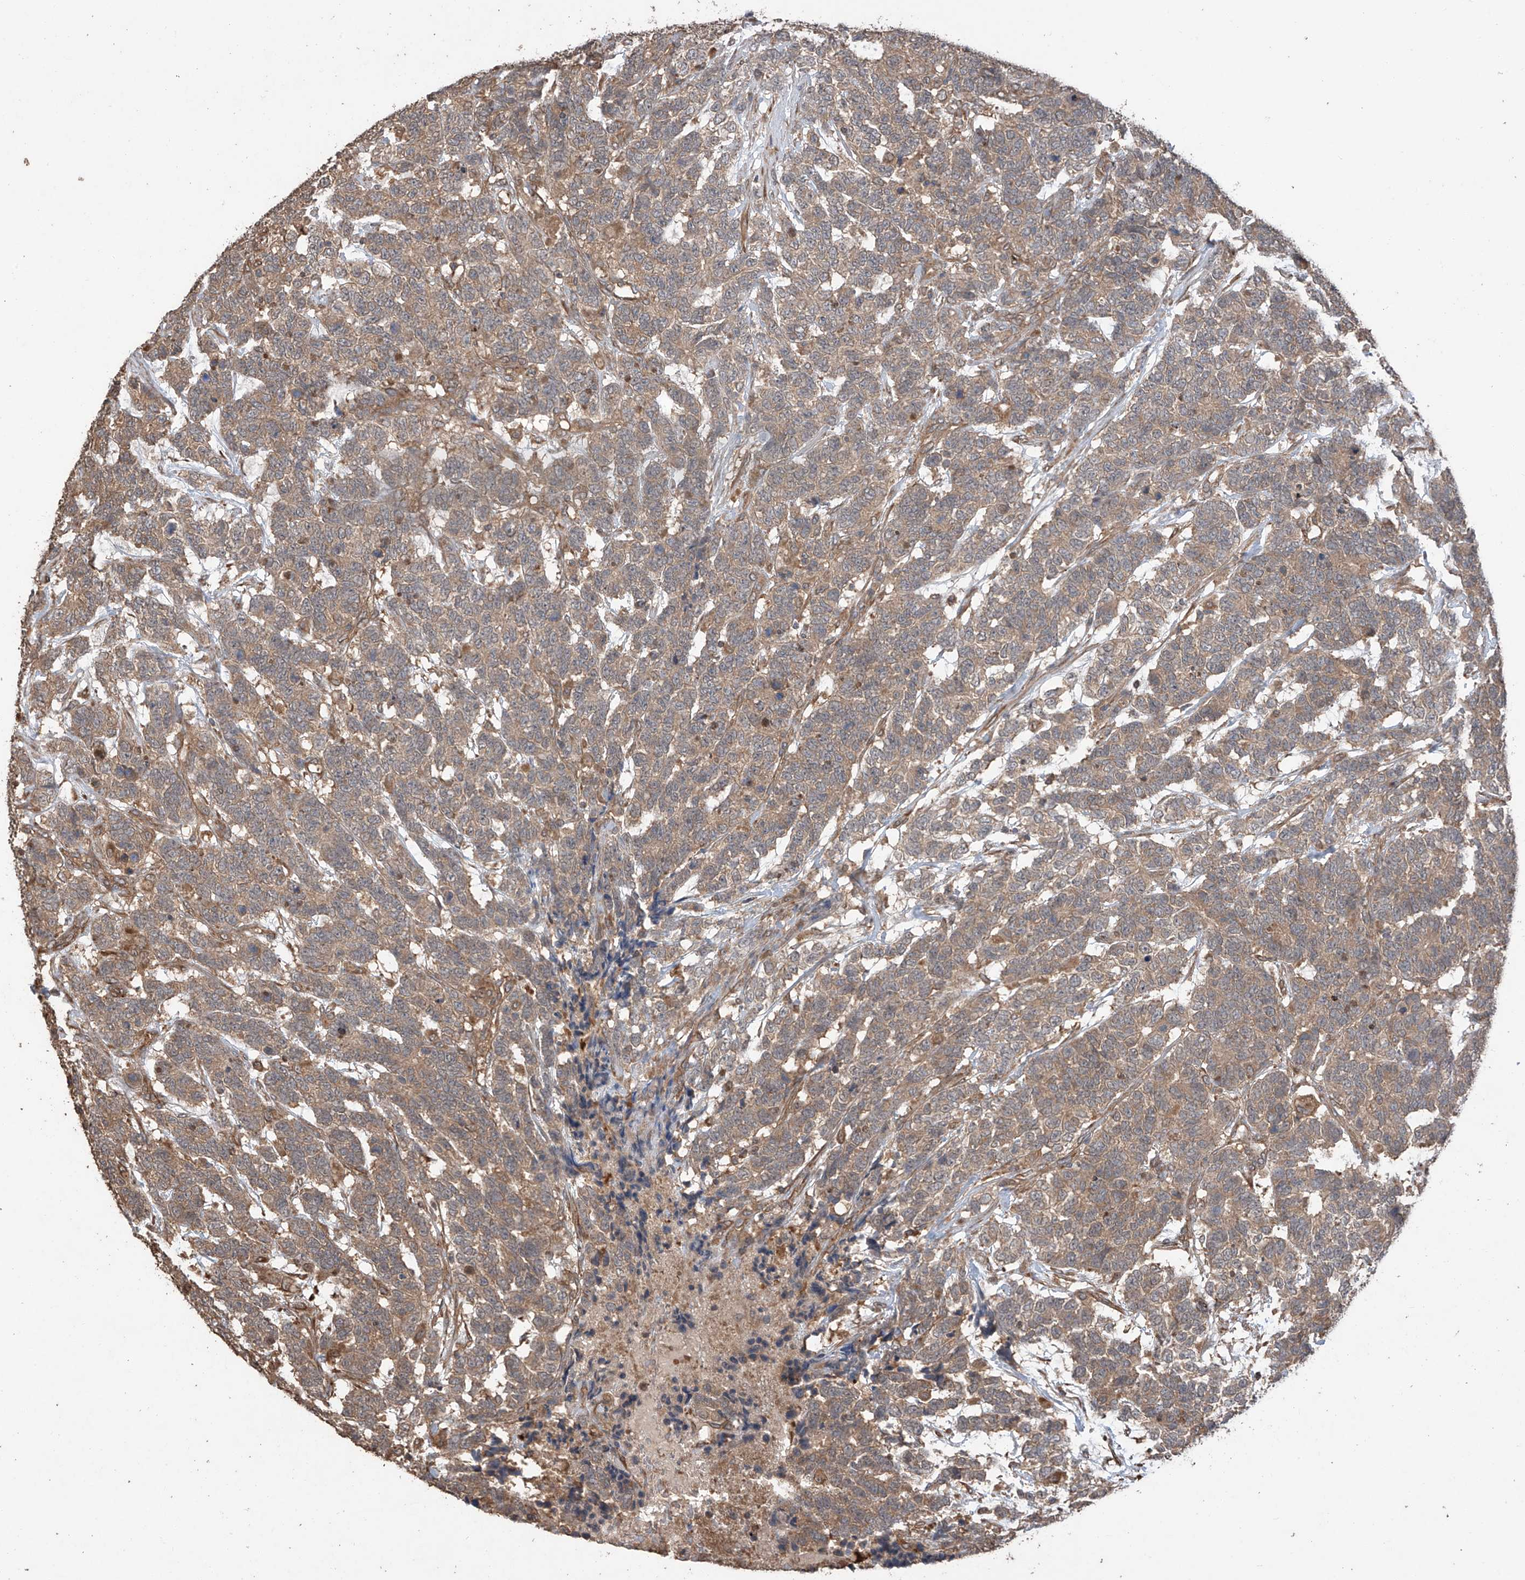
{"staining": {"intensity": "weak", "quantity": "25%-75%", "location": "cytoplasmic/membranous"}, "tissue": "testis cancer", "cell_type": "Tumor cells", "image_type": "cancer", "snomed": [{"axis": "morphology", "description": "Carcinoma, Embryonal, NOS"}, {"axis": "topography", "description": "Testis"}], "caption": "The immunohistochemical stain labels weak cytoplasmic/membranous staining in tumor cells of testis cancer (embryonal carcinoma) tissue.", "gene": "AGBL5", "patient": {"sex": "male", "age": 26}}